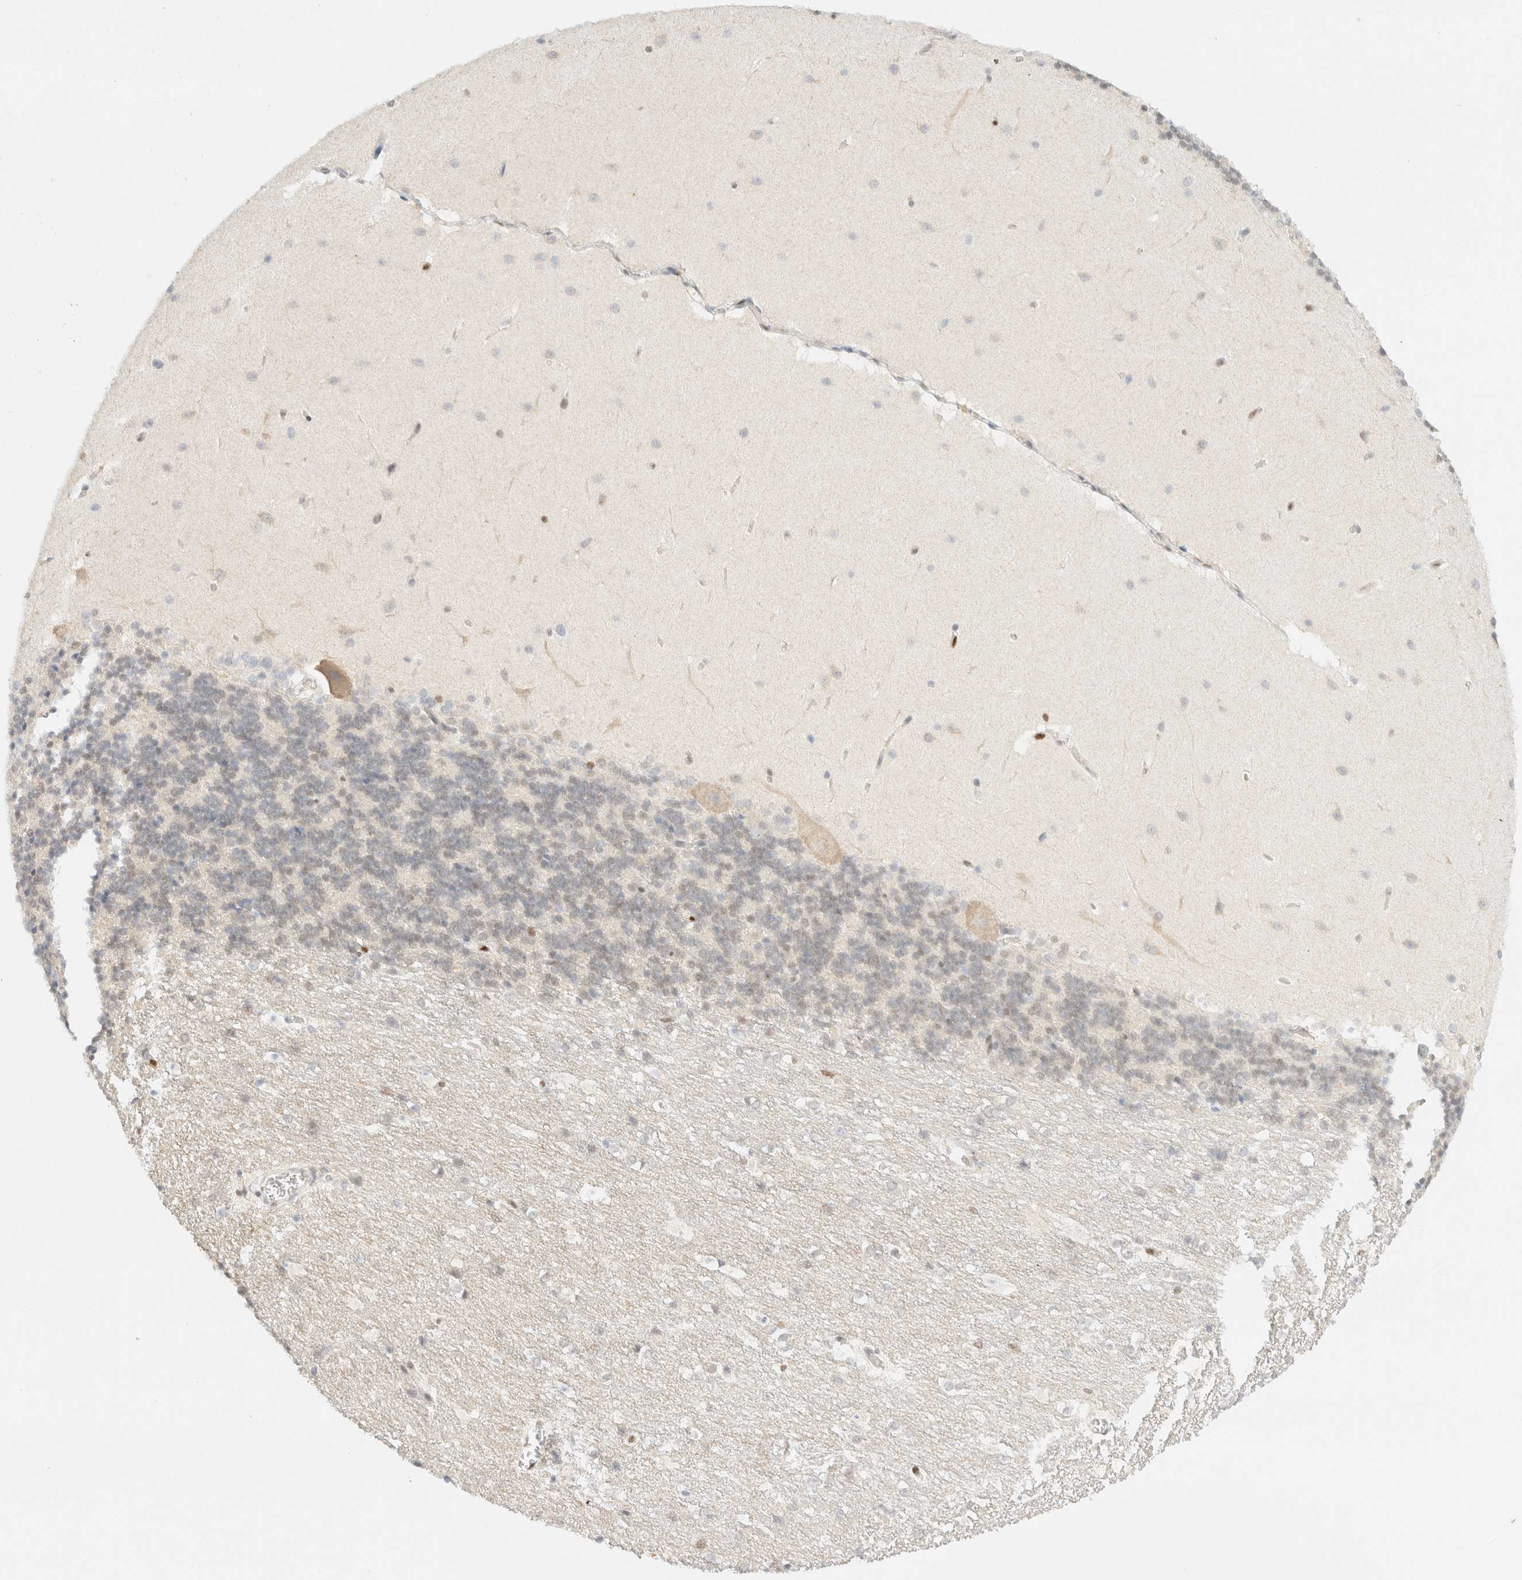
{"staining": {"intensity": "weak", "quantity": "<25%", "location": "nuclear"}, "tissue": "cerebellum", "cell_type": "Cells in granular layer", "image_type": "normal", "snomed": [{"axis": "morphology", "description": "Normal tissue, NOS"}, {"axis": "topography", "description": "Cerebellum"}], "caption": "Immunohistochemical staining of normal cerebellum displays no significant staining in cells in granular layer. (IHC, brightfield microscopy, high magnification).", "gene": "DDB2", "patient": {"sex": "female", "age": 19}}